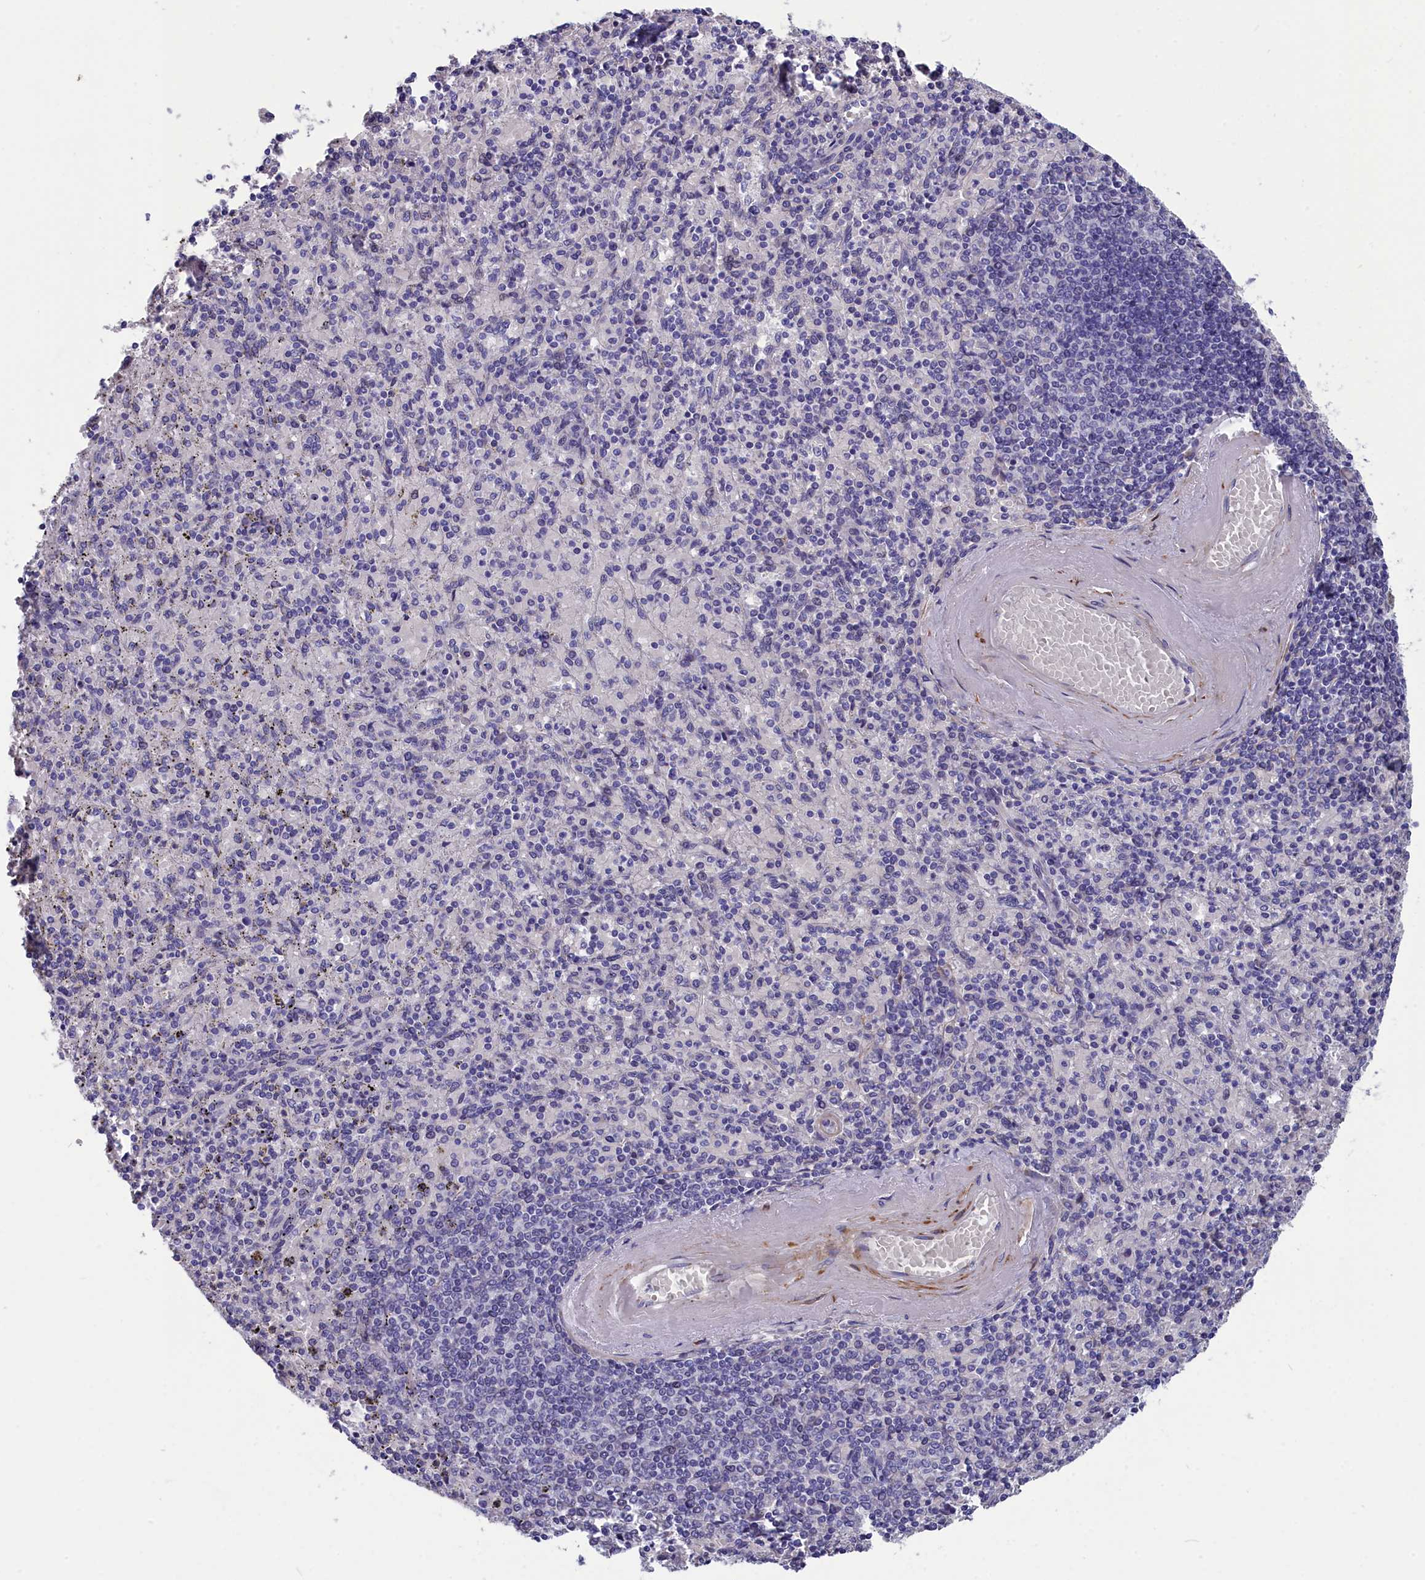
{"staining": {"intensity": "moderate", "quantity": "<25%", "location": "cytoplasmic/membranous"}, "tissue": "spleen", "cell_type": "Cells in red pulp", "image_type": "normal", "snomed": [{"axis": "morphology", "description": "Normal tissue, NOS"}, {"axis": "topography", "description": "Spleen"}], "caption": "This photomicrograph displays IHC staining of benign human spleen, with low moderate cytoplasmic/membranous staining in about <25% of cells in red pulp.", "gene": "TUBGCP4", "patient": {"sex": "male", "age": 82}}